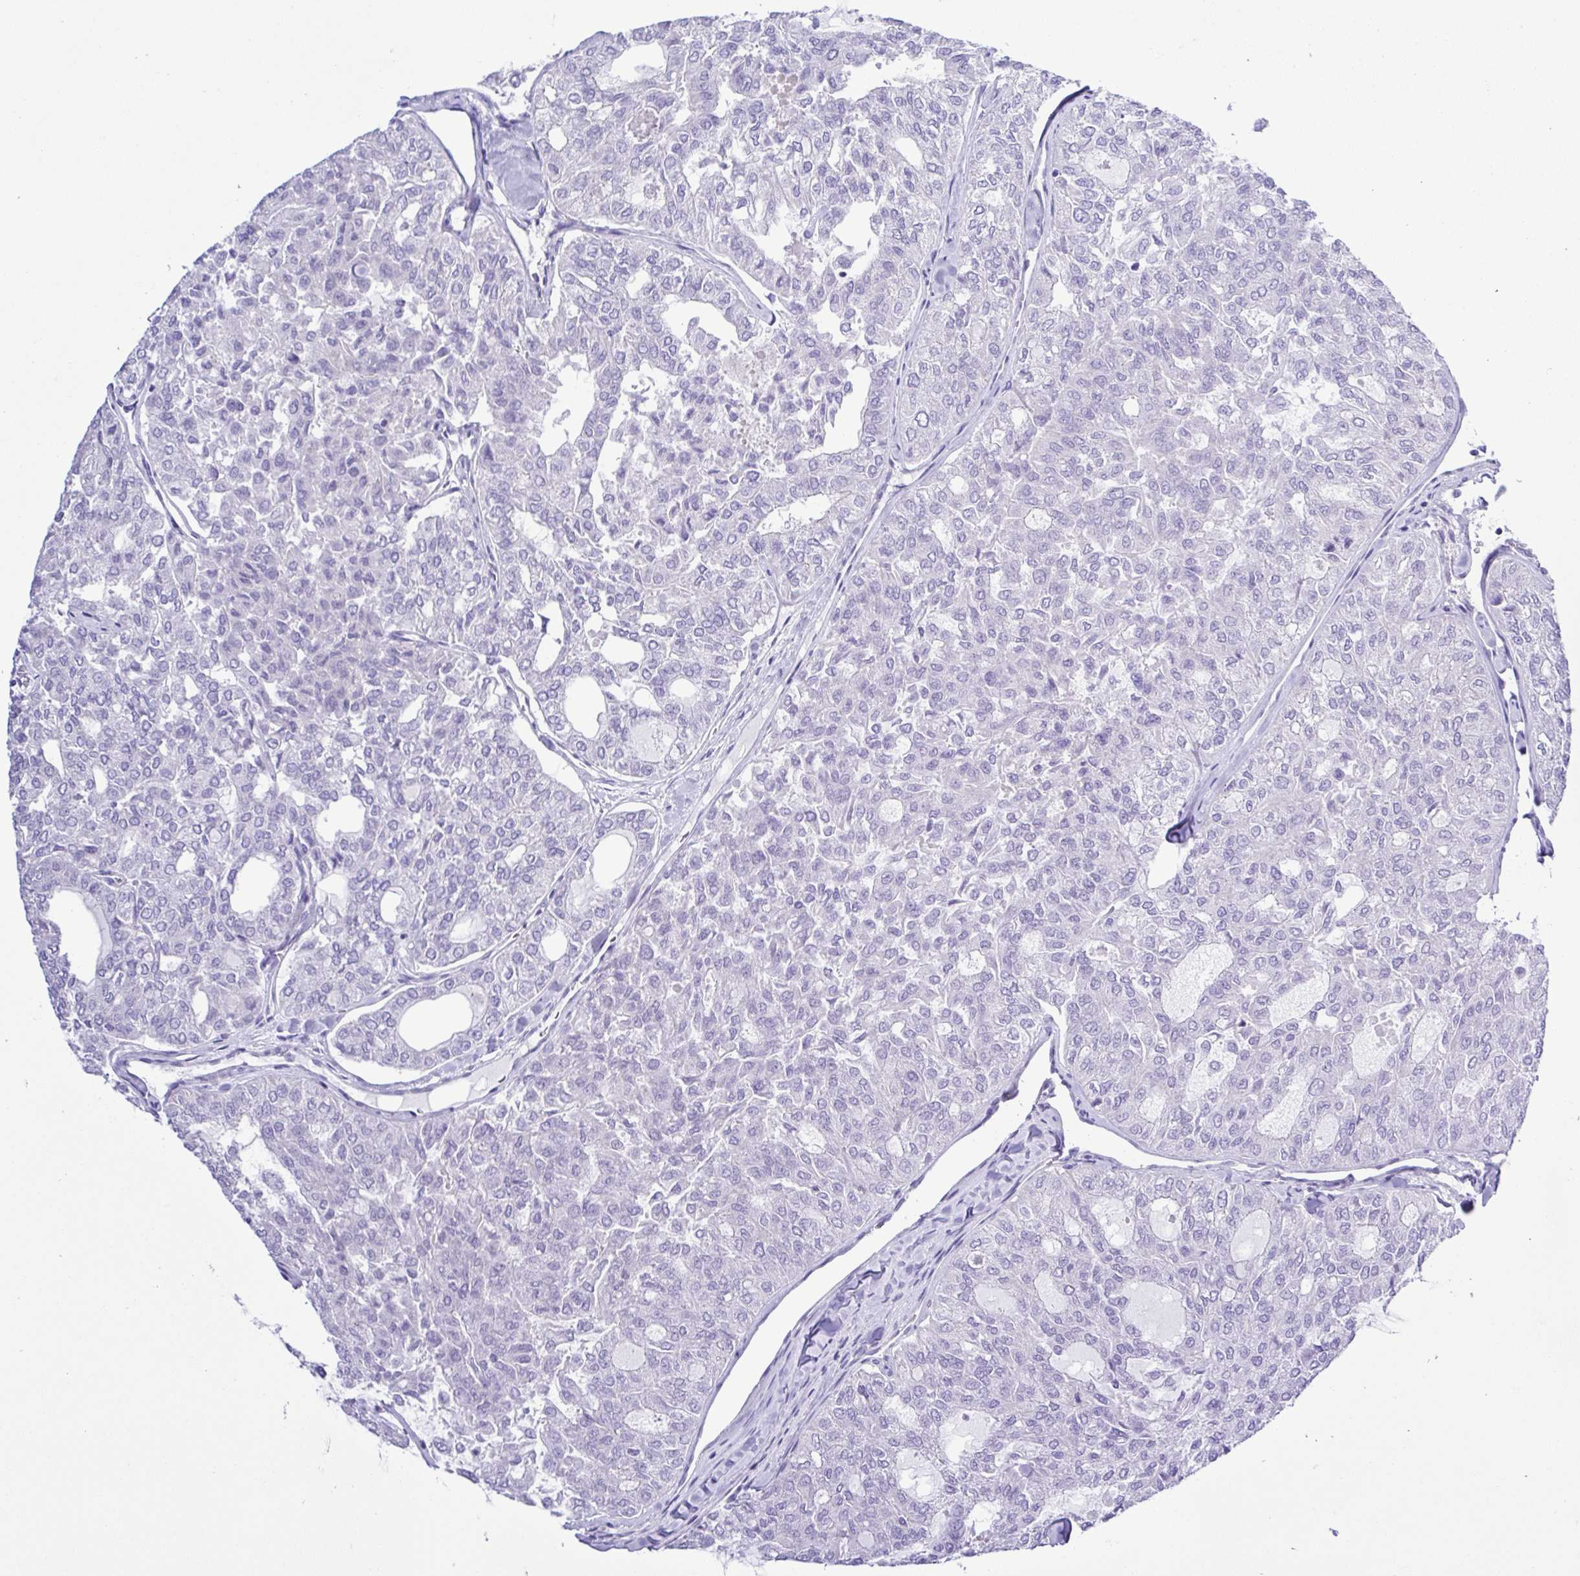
{"staining": {"intensity": "negative", "quantity": "none", "location": "none"}, "tissue": "thyroid cancer", "cell_type": "Tumor cells", "image_type": "cancer", "snomed": [{"axis": "morphology", "description": "Follicular adenoma carcinoma, NOS"}, {"axis": "topography", "description": "Thyroid gland"}], "caption": "Immunohistochemistry histopathology image of neoplastic tissue: human follicular adenoma carcinoma (thyroid) stained with DAB demonstrates no significant protein staining in tumor cells.", "gene": "GABBR2", "patient": {"sex": "male", "age": 75}}